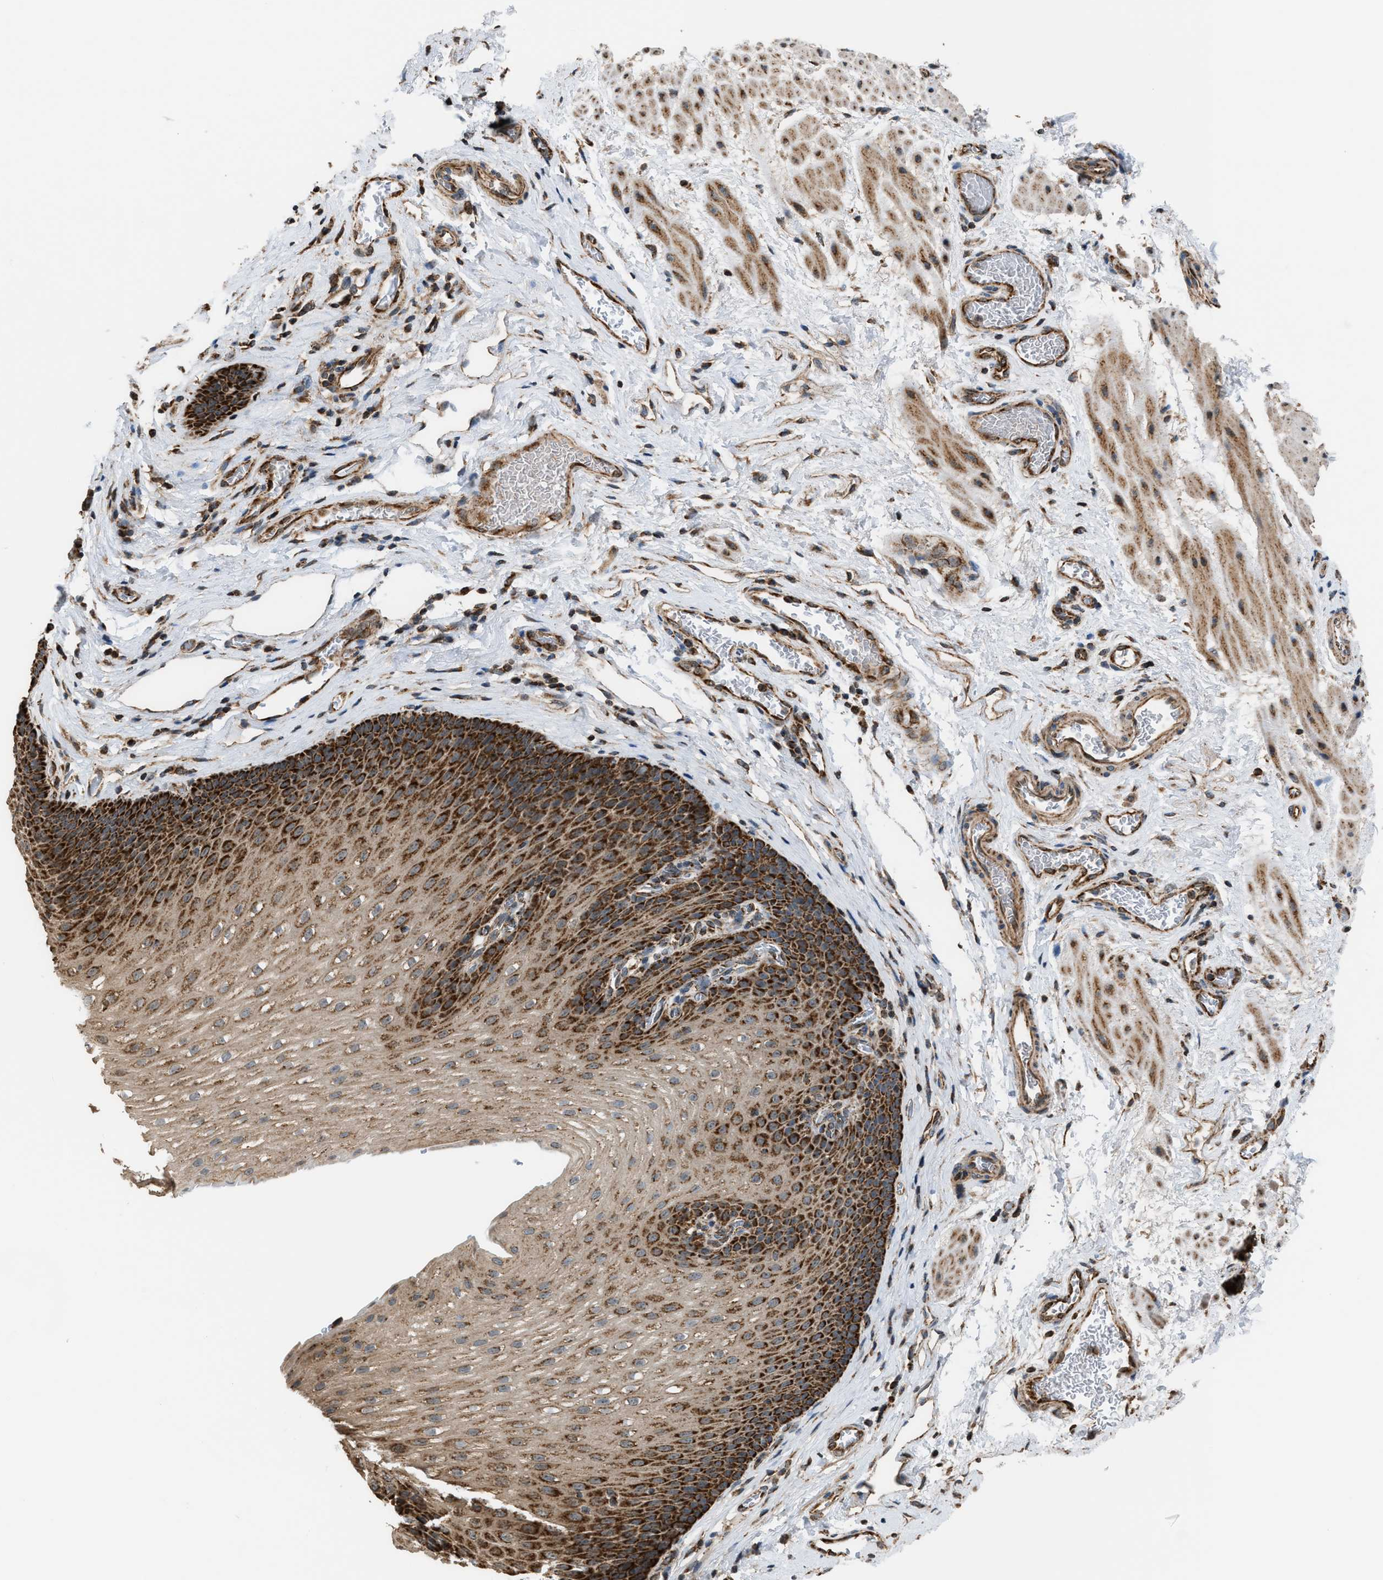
{"staining": {"intensity": "strong", "quantity": ">75%", "location": "cytoplasmic/membranous"}, "tissue": "esophagus", "cell_type": "Squamous epithelial cells", "image_type": "normal", "snomed": [{"axis": "morphology", "description": "Normal tissue, NOS"}, {"axis": "topography", "description": "Esophagus"}], "caption": "A high-resolution micrograph shows immunohistochemistry (IHC) staining of normal esophagus, which displays strong cytoplasmic/membranous expression in approximately >75% of squamous epithelial cells.", "gene": "SGSM2", "patient": {"sex": "male", "age": 48}}